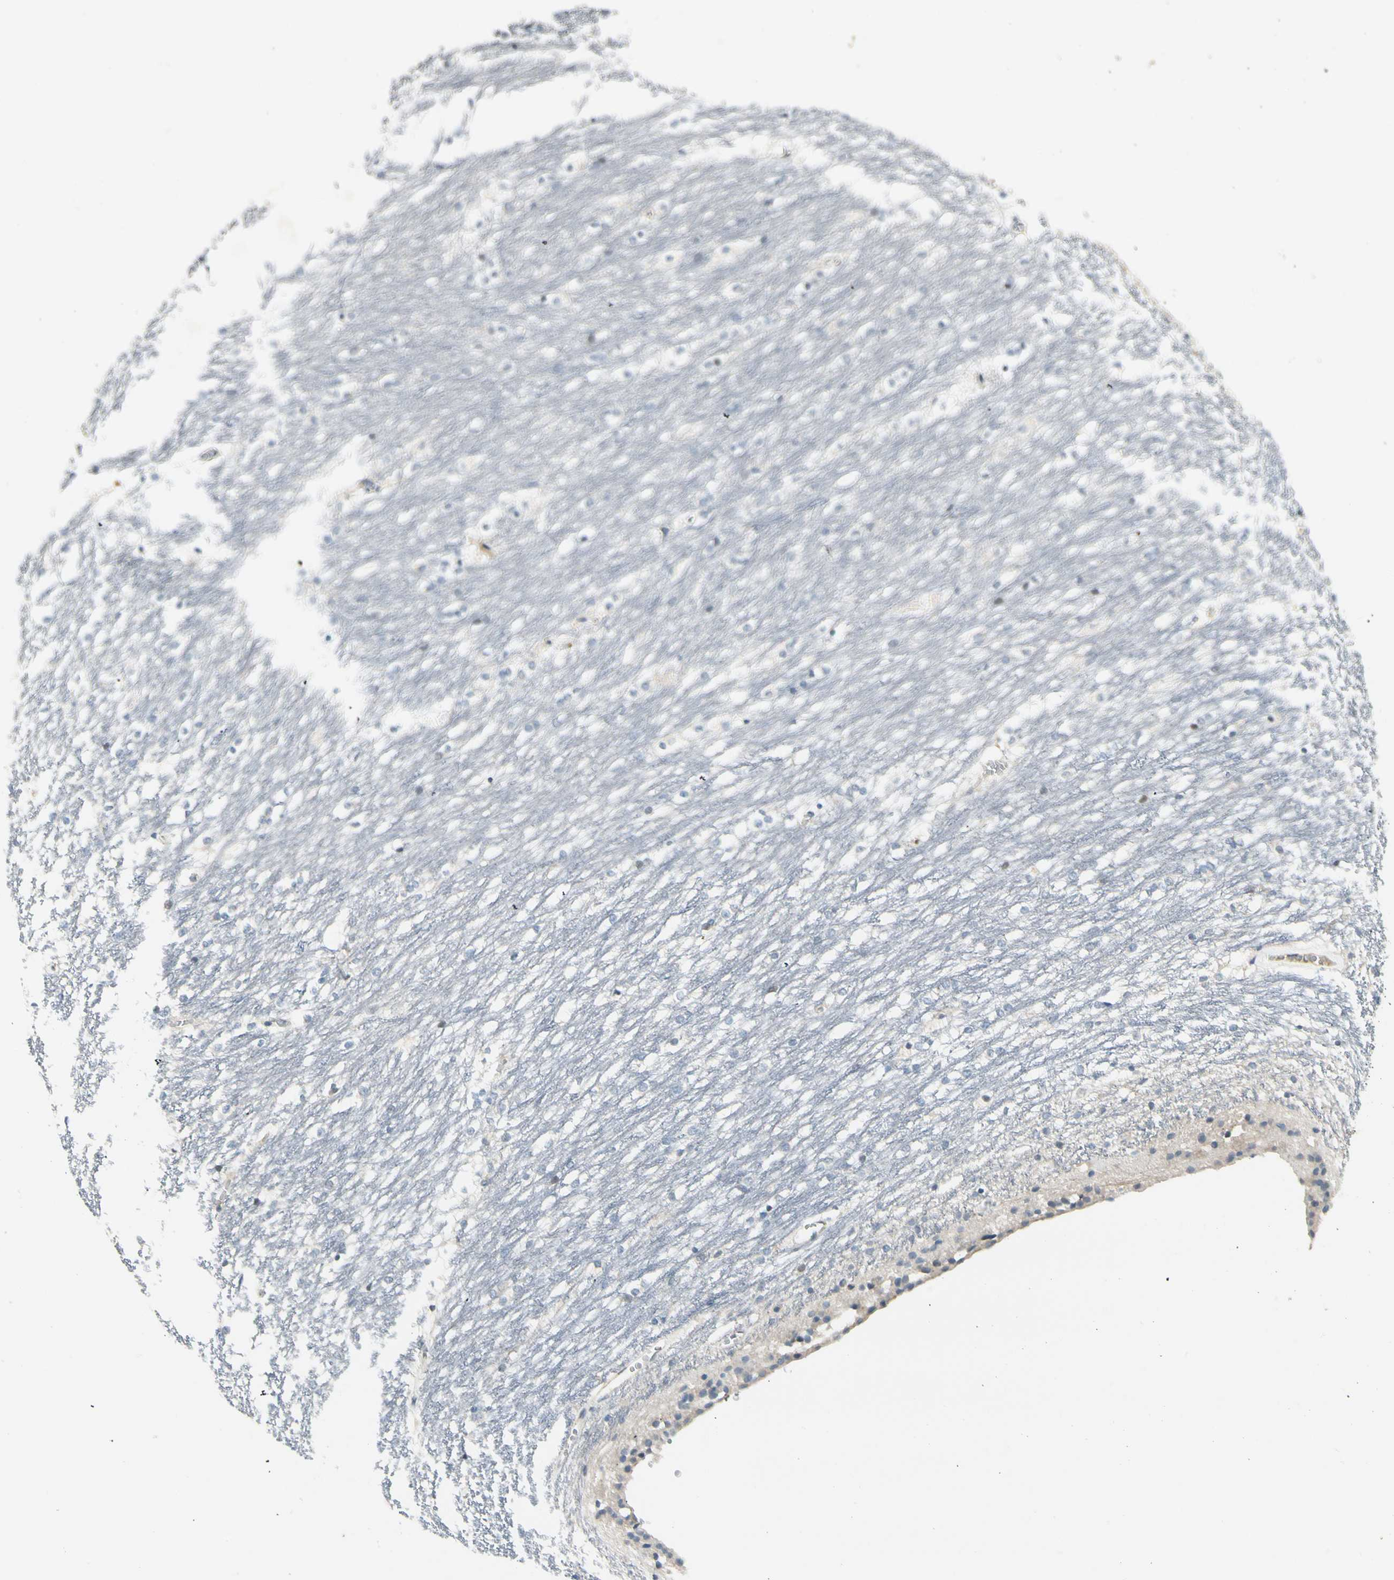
{"staining": {"intensity": "weak", "quantity": "<25%", "location": "cytoplasmic/membranous"}, "tissue": "caudate", "cell_type": "Glial cells", "image_type": "normal", "snomed": [{"axis": "morphology", "description": "Normal tissue, NOS"}, {"axis": "topography", "description": "Lateral ventricle wall"}], "caption": "High power microscopy photomicrograph of an immunohistochemistry (IHC) histopathology image of normal caudate, revealing no significant staining in glial cells.", "gene": "MANSC1", "patient": {"sex": "female", "age": 19}}